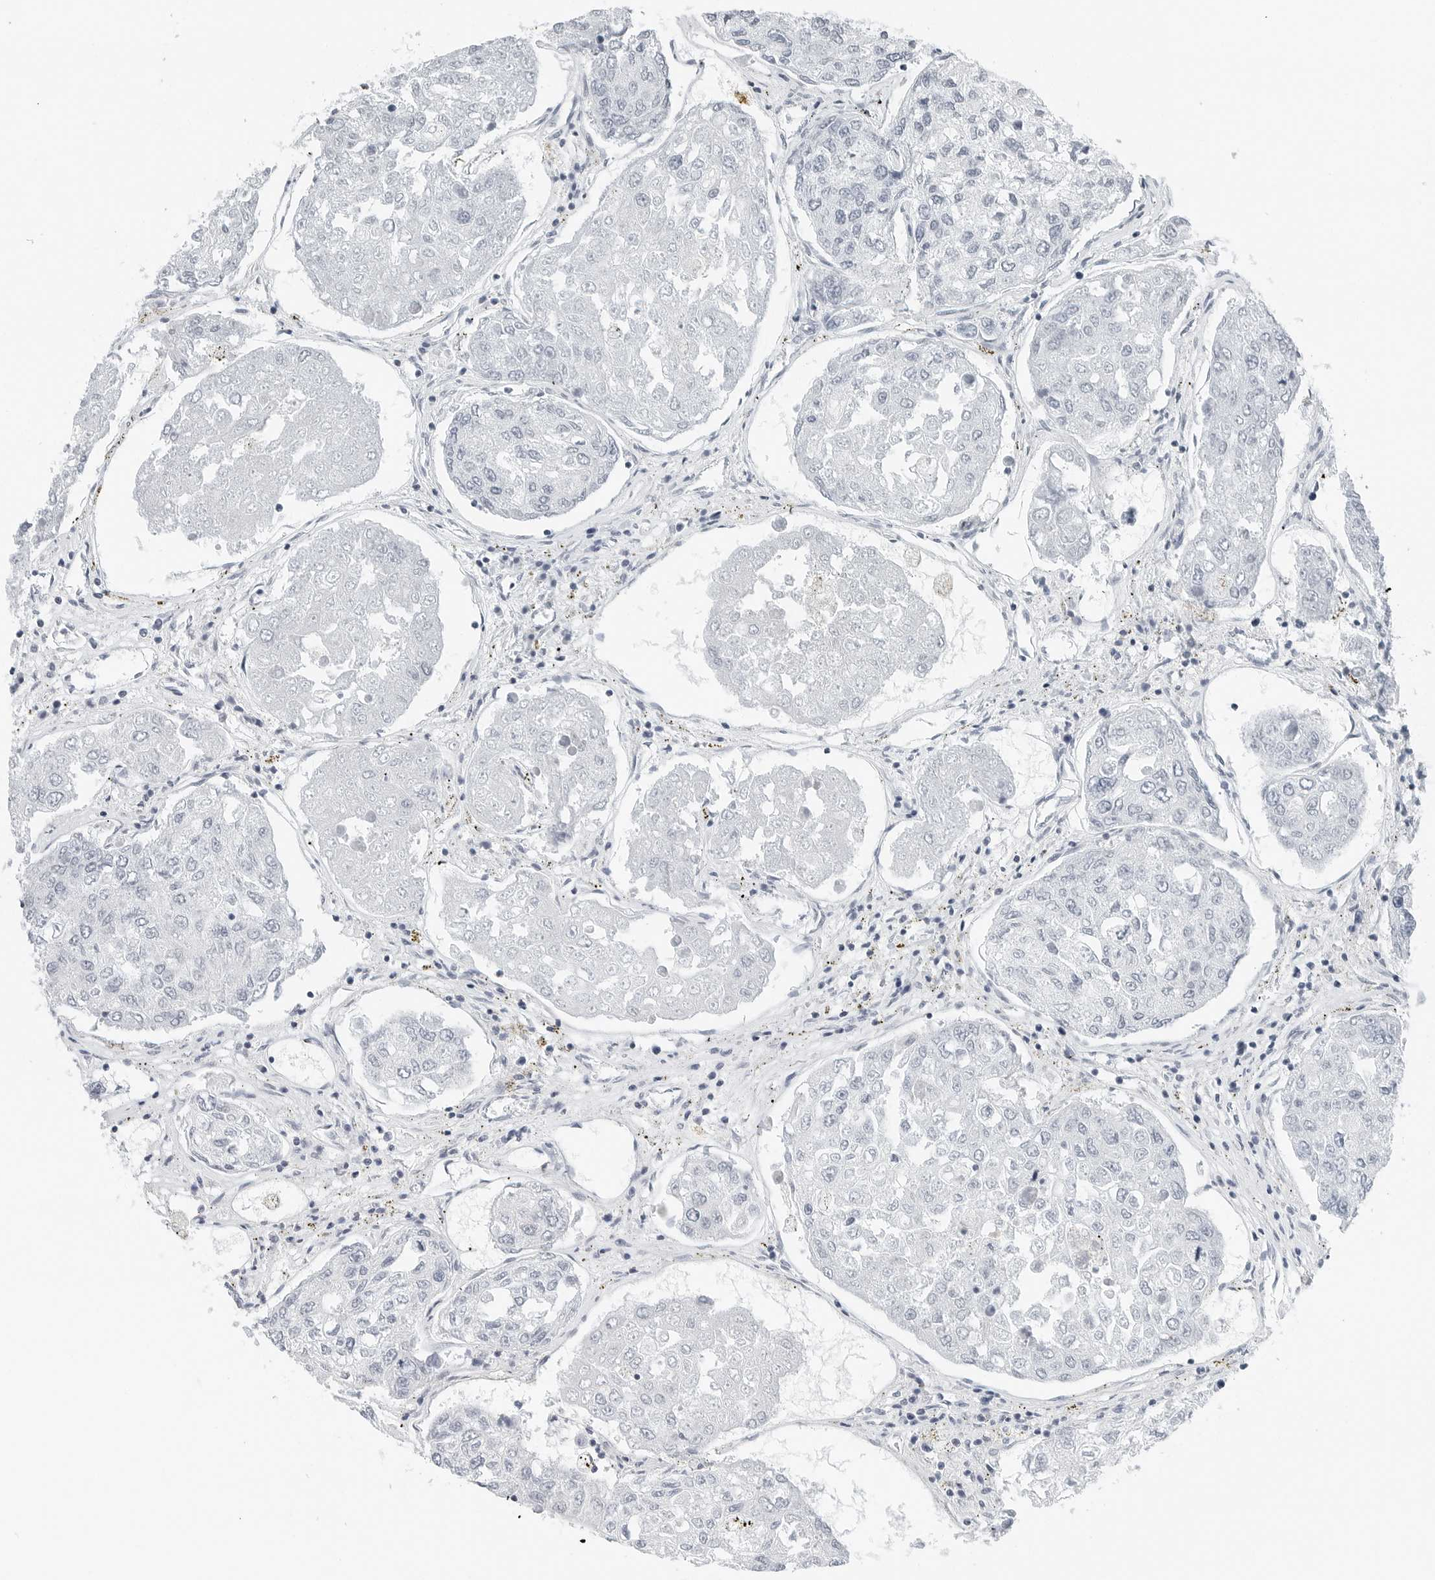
{"staining": {"intensity": "negative", "quantity": "none", "location": "none"}, "tissue": "urothelial cancer", "cell_type": "Tumor cells", "image_type": "cancer", "snomed": [{"axis": "morphology", "description": "Urothelial carcinoma, High grade"}, {"axis": "topography", "description": "Lymph node"}, {"axis": "topography", "description": "Urinary bladder"}], "caption": "Immunohistochemistry (IHC) micrograph of human urothelial carcinoma (high-grade) stained for a protein (brown), which reveals no positivity in tumor cells.", "gene": "NTMT2", "patient": {"sex": "male", "age": 51}}